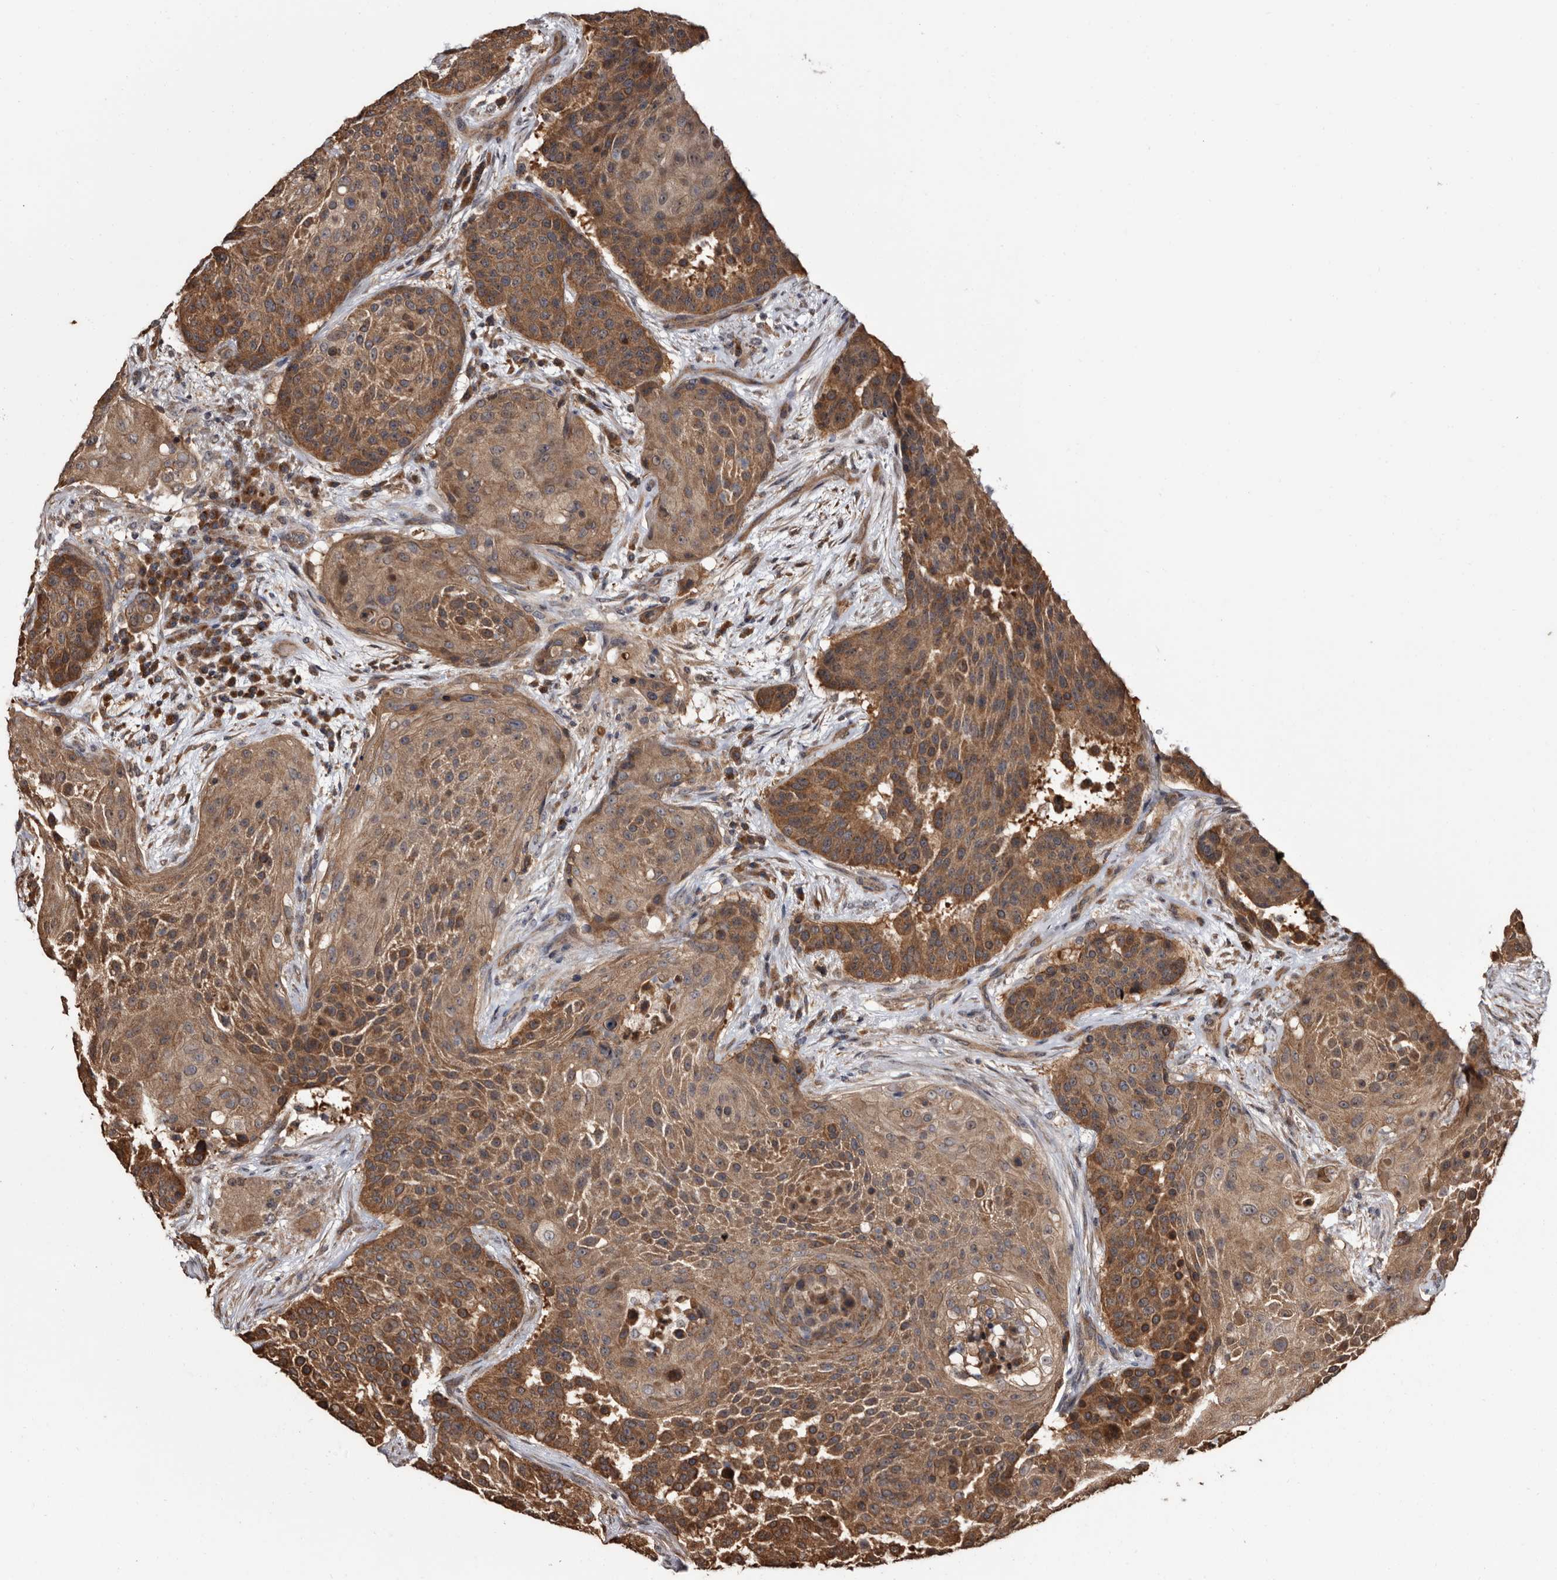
{"staining": {"intensity": "moderate", "quantity": ">75%", "location": "cytoplasmic/membranous"}, "tissue": "urothelial cancer", "cell_type": "Tumor cells", "image_type": "cancer", "snomed": [{"axis": "morphology", "description": "Urothelial carcinoma, High grade"}, {"axis": "topography", "description": "Urinary bladder"}], "caption": "This photomicrograph displays immunohistochemistry (IHC) staining of human high-grade urothelial carcinoma, with medium moderate cytoplasmic/membranous staining in about >75% of tumor cells.", "gene": "TTI2", "patient": {"sex": "female", "age": 63}}